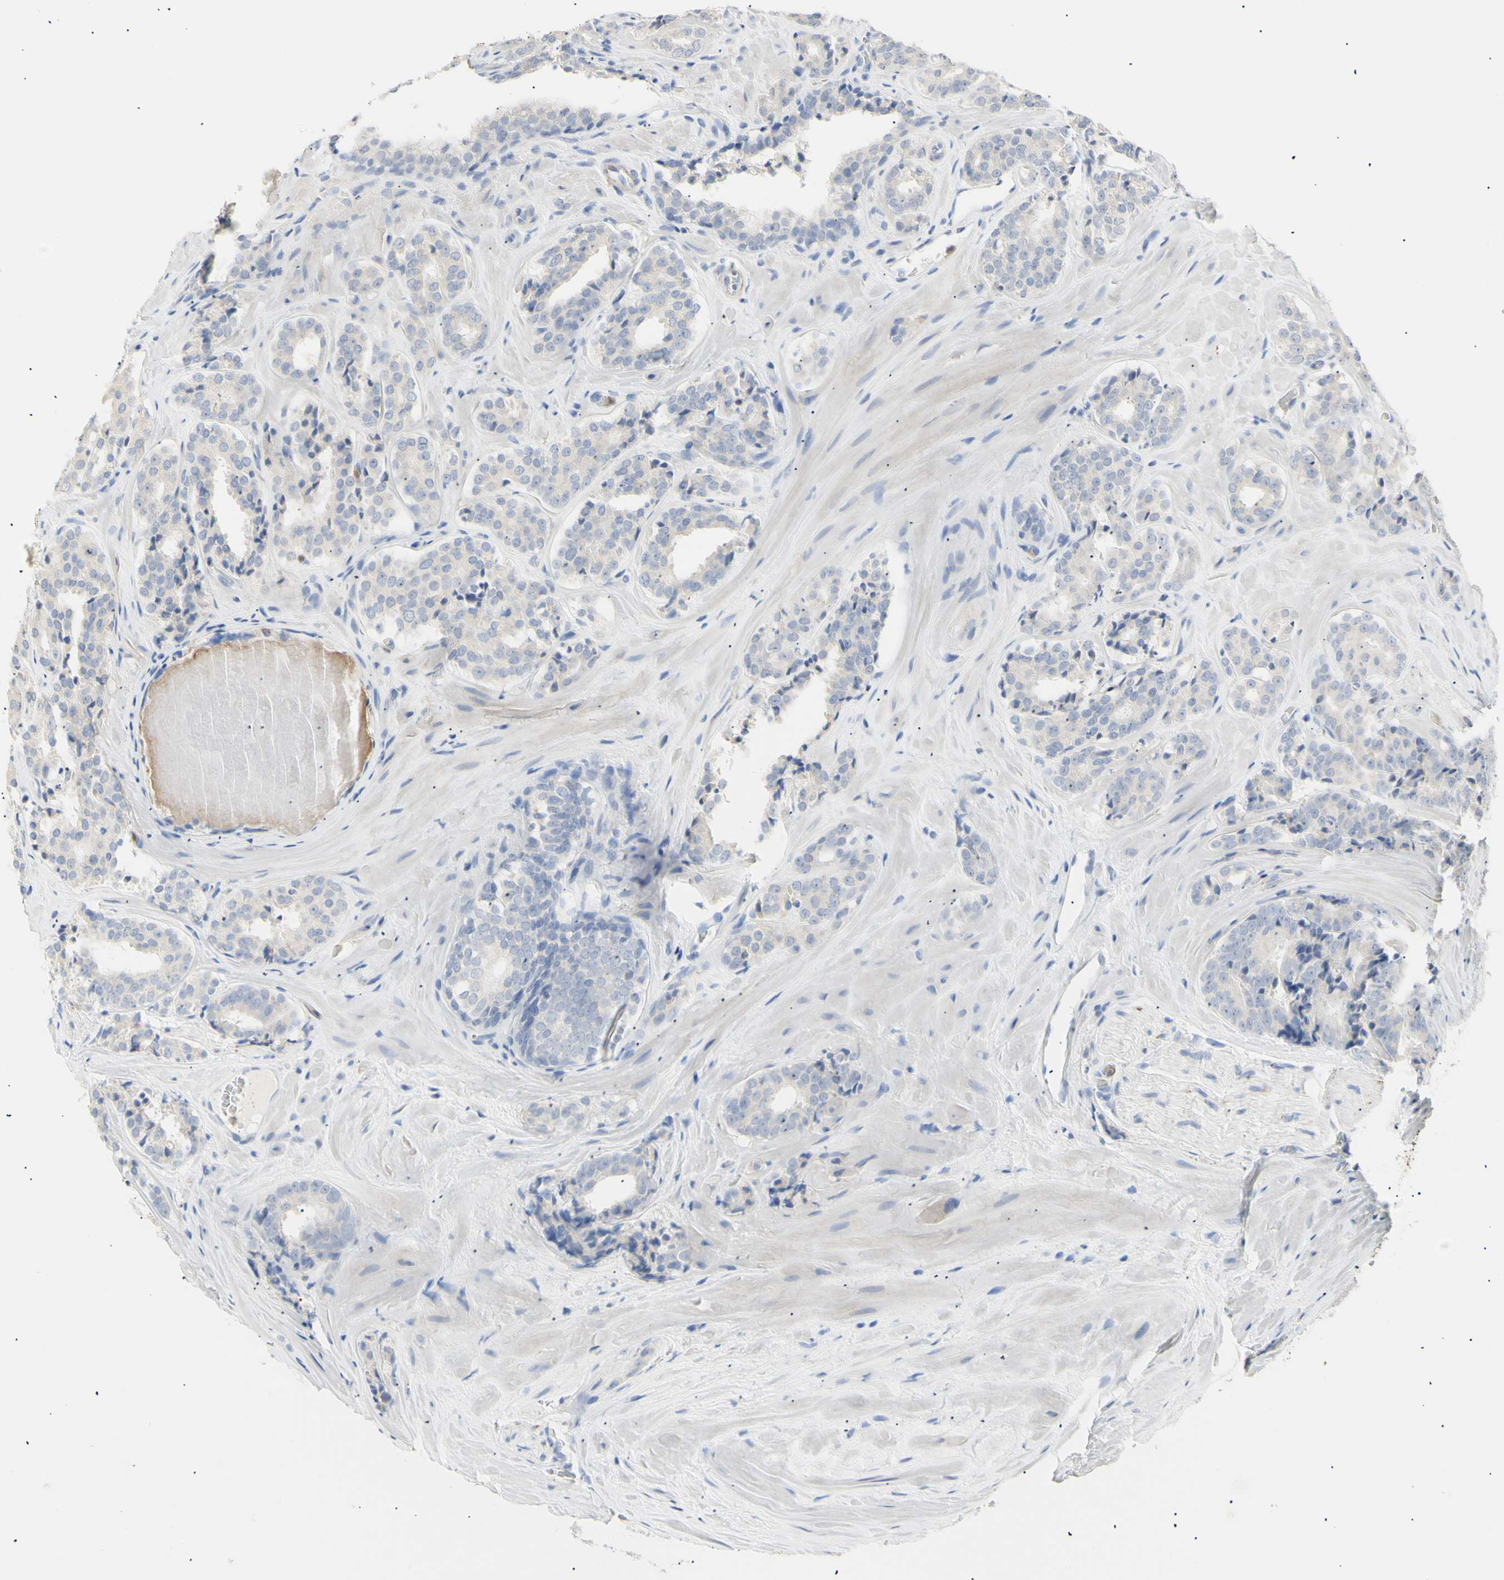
{"staining": {"intensity": "negative", "quantity": "none", "location": "none"}, "tissue": "prostate cancer", "cell_type": "Tumor cells", "image_type": "cancer", "snomed": [{"axis": "morphology", "description": "Adenocarcinoma, High grade"}, {"axis": "topography", "description": "Prostate"}], "caption": "This micrograph is of prostate cancer stained with immunohistochemistry (IHC) to label a protein in brown with the nuclei are counter-stained blue. There is no expression in tumor cells. (Brightfield microscopy of DAB (3,3'-diaminobenzidine) immunohistochemistry (IHC) at high magnification).", "gene": "B4GALNT3", "patient": {"sex": "male", "age": 60}}